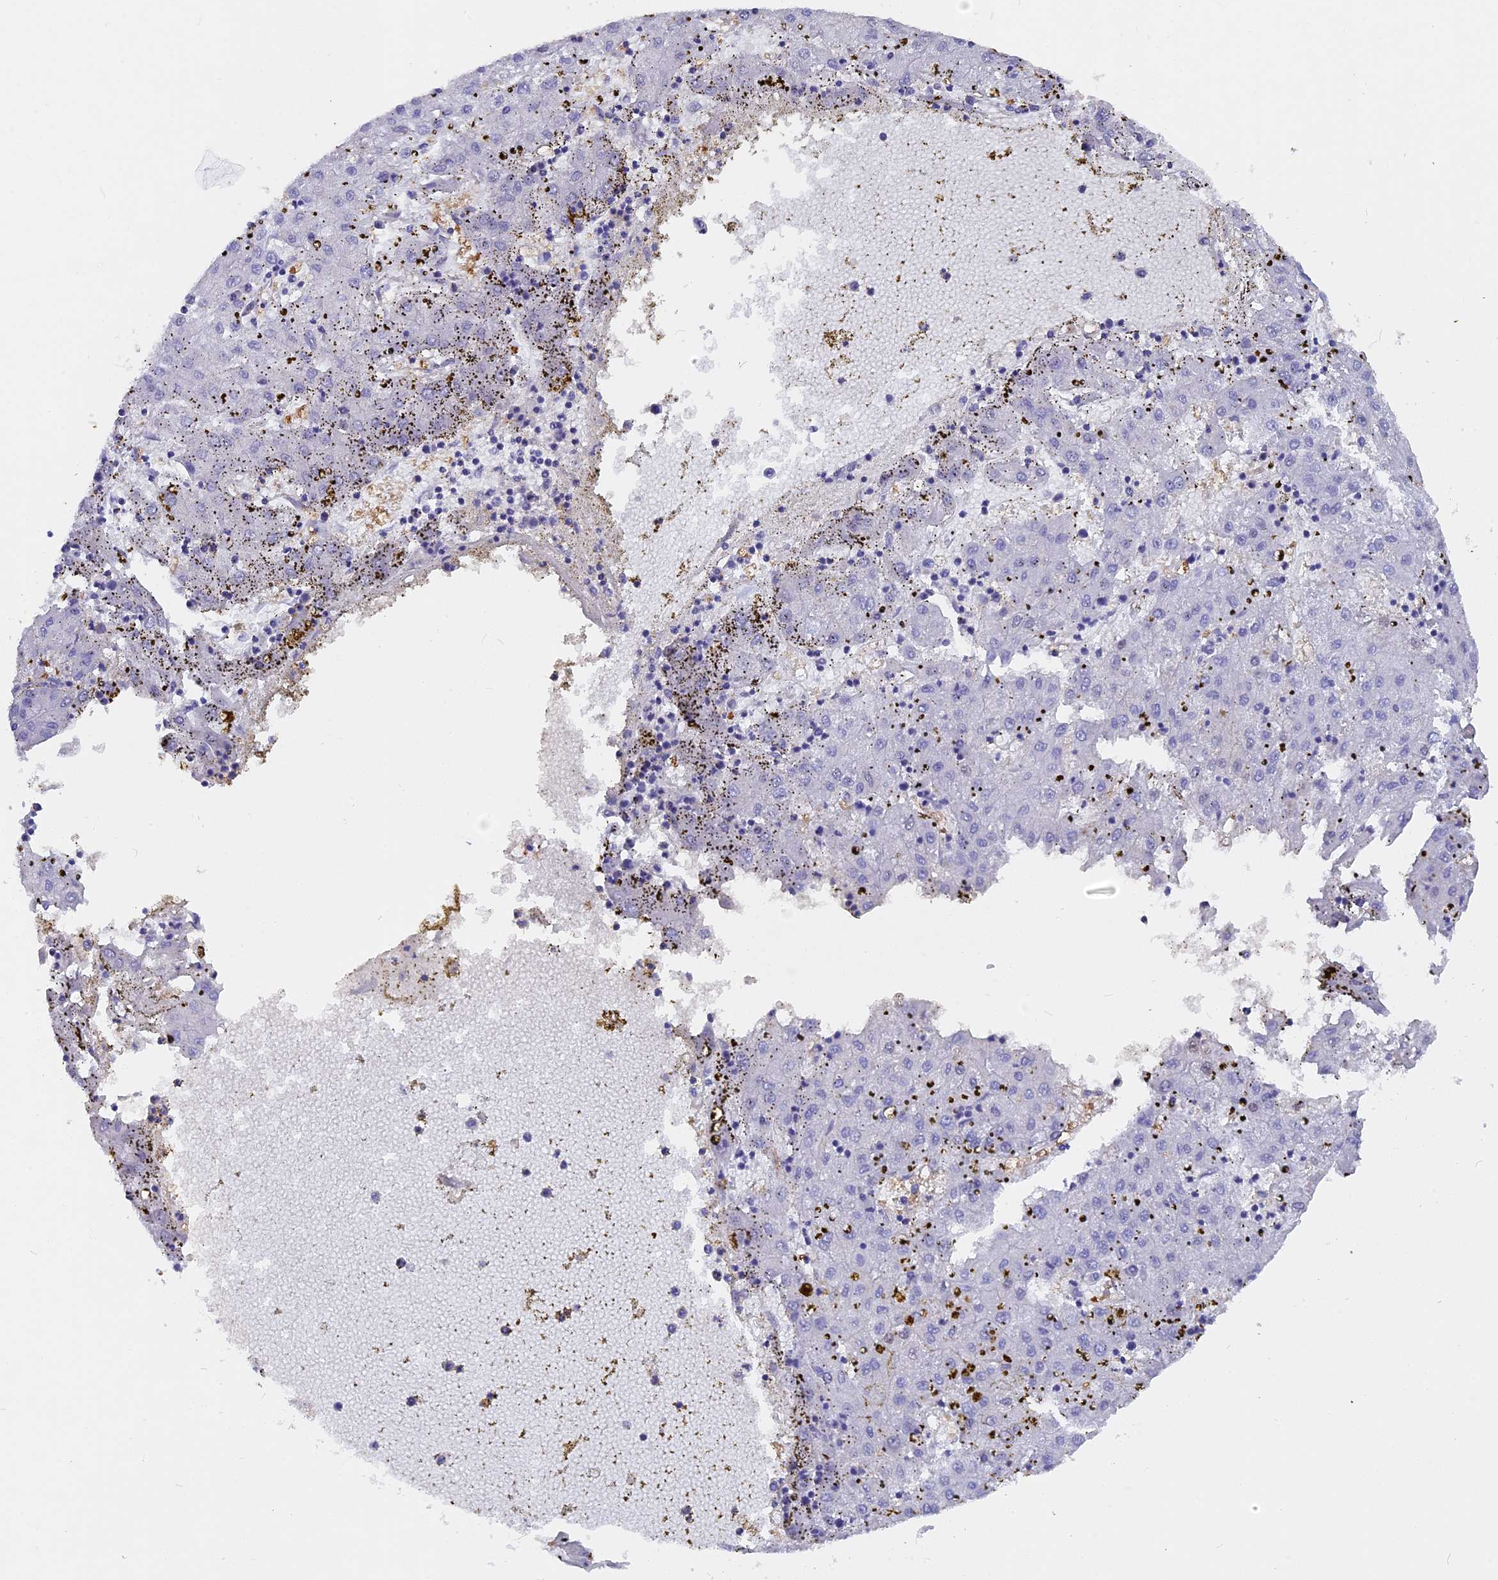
{"staining": {"intensity": "negative", "quantity": "none", "location": "none"}, "tissue": "liver cancer", "cell_type": "Tumor cells", "image_type": "cancer", "snomed": [{"axis": "morphology", "description": "Carcinoma, Hepatocellular, NOS"}, {"axis": "topography", "description": "Liver"}], "caption": "Photomicrograph shows no protein positivity in tumor cells of liver hepatocellular carcinoma tissue.", "gene": "NKPD1", "patient": {"sex": "male", "age": 72}}